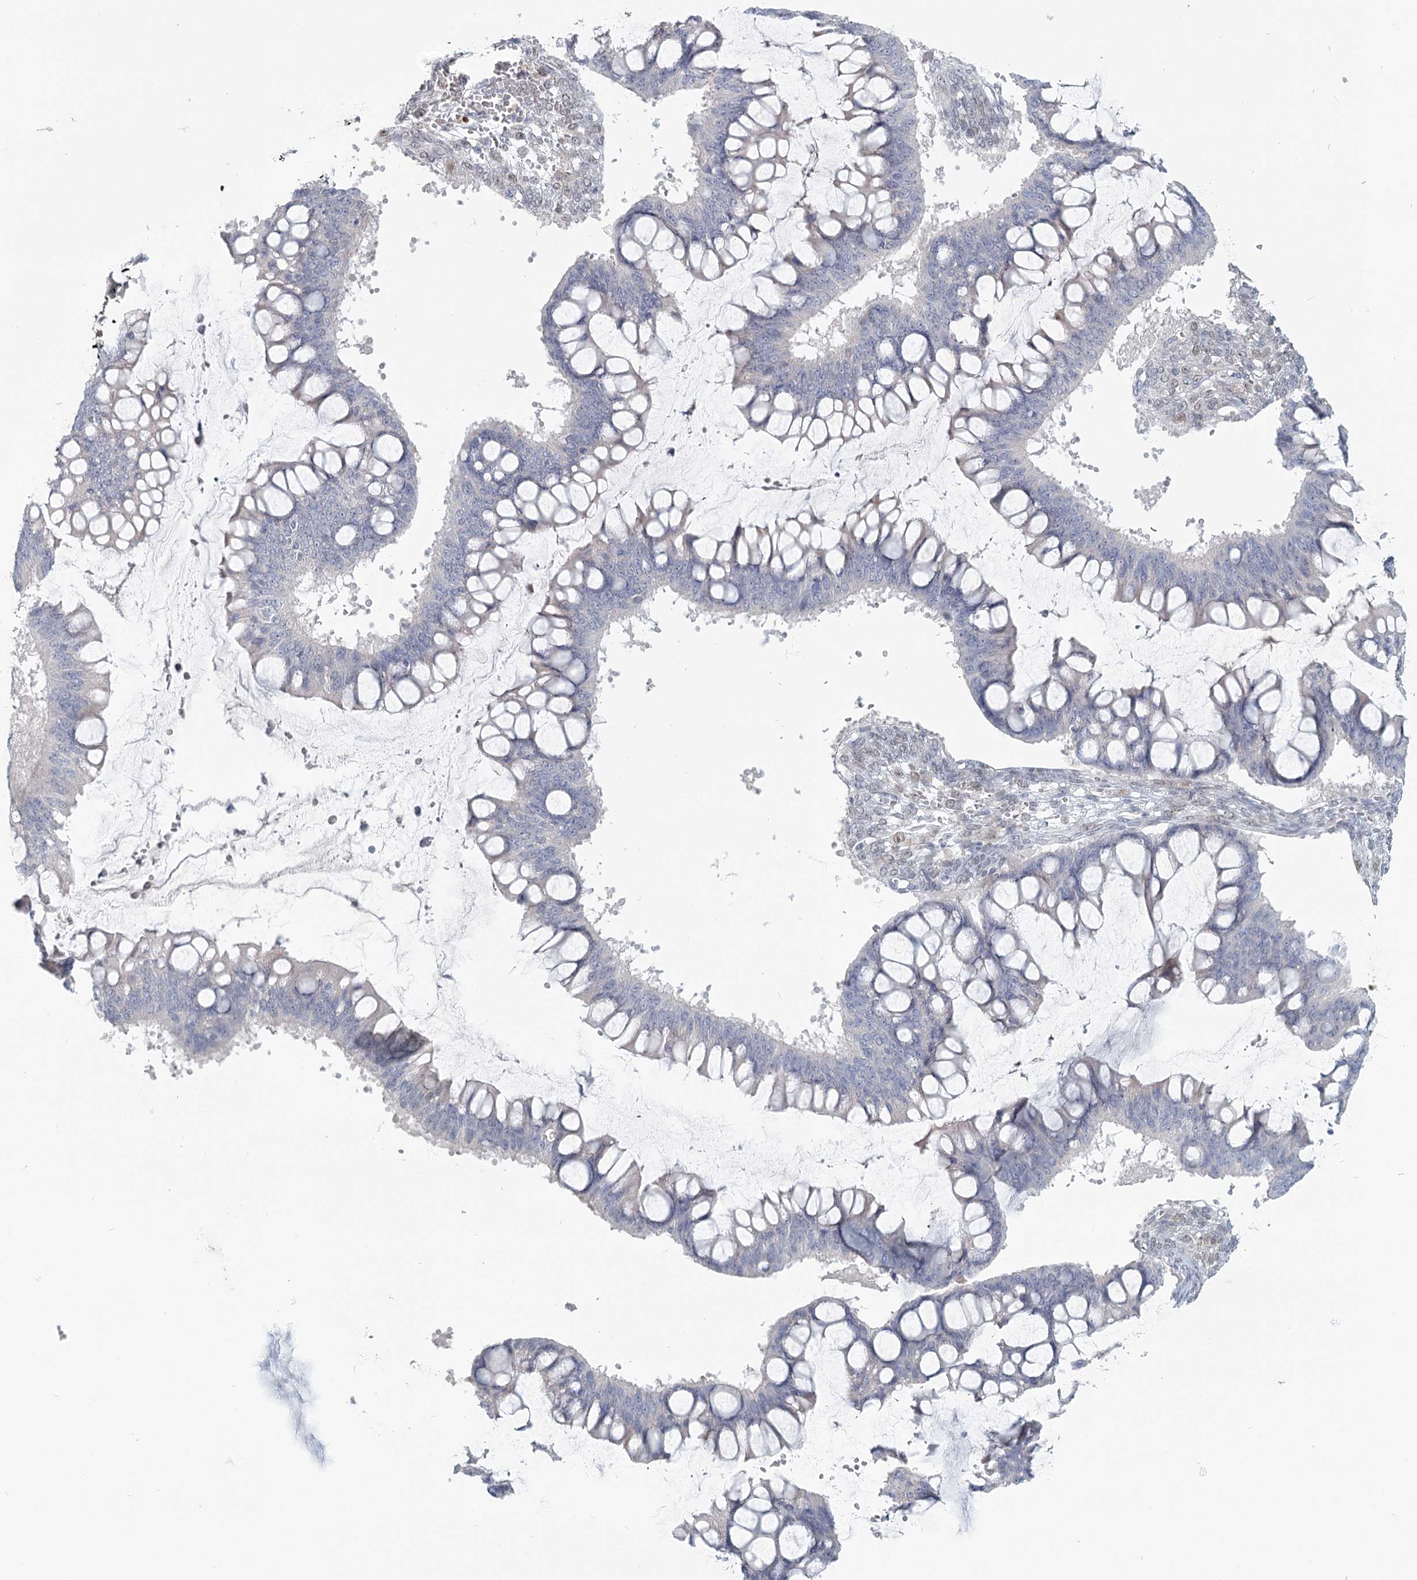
{"staining": {"intensity": "negative", "quantity": "none", "location": "none"}, "tissue": "ovarian cancer", "cell_type": "Tumor cells", "image_type": "cancer", "snomed": [{"axis": "morphology", "description": "Cystadenocarcinoma, mucinous, NOS"}, {"axis": "topography", "description": "Ovary"}], "caption": "Protein analysis of ovarian cancer demonstrates no significant positivity in tumor cells. (Stains: DAB (3,3'-diaminobenzidine) IHC with hematoxylin counter stain, Microscopy: brightfield microscopy at high magnification).", "gene": "USP11", "patient": {"sex": "female", "age": 73}}